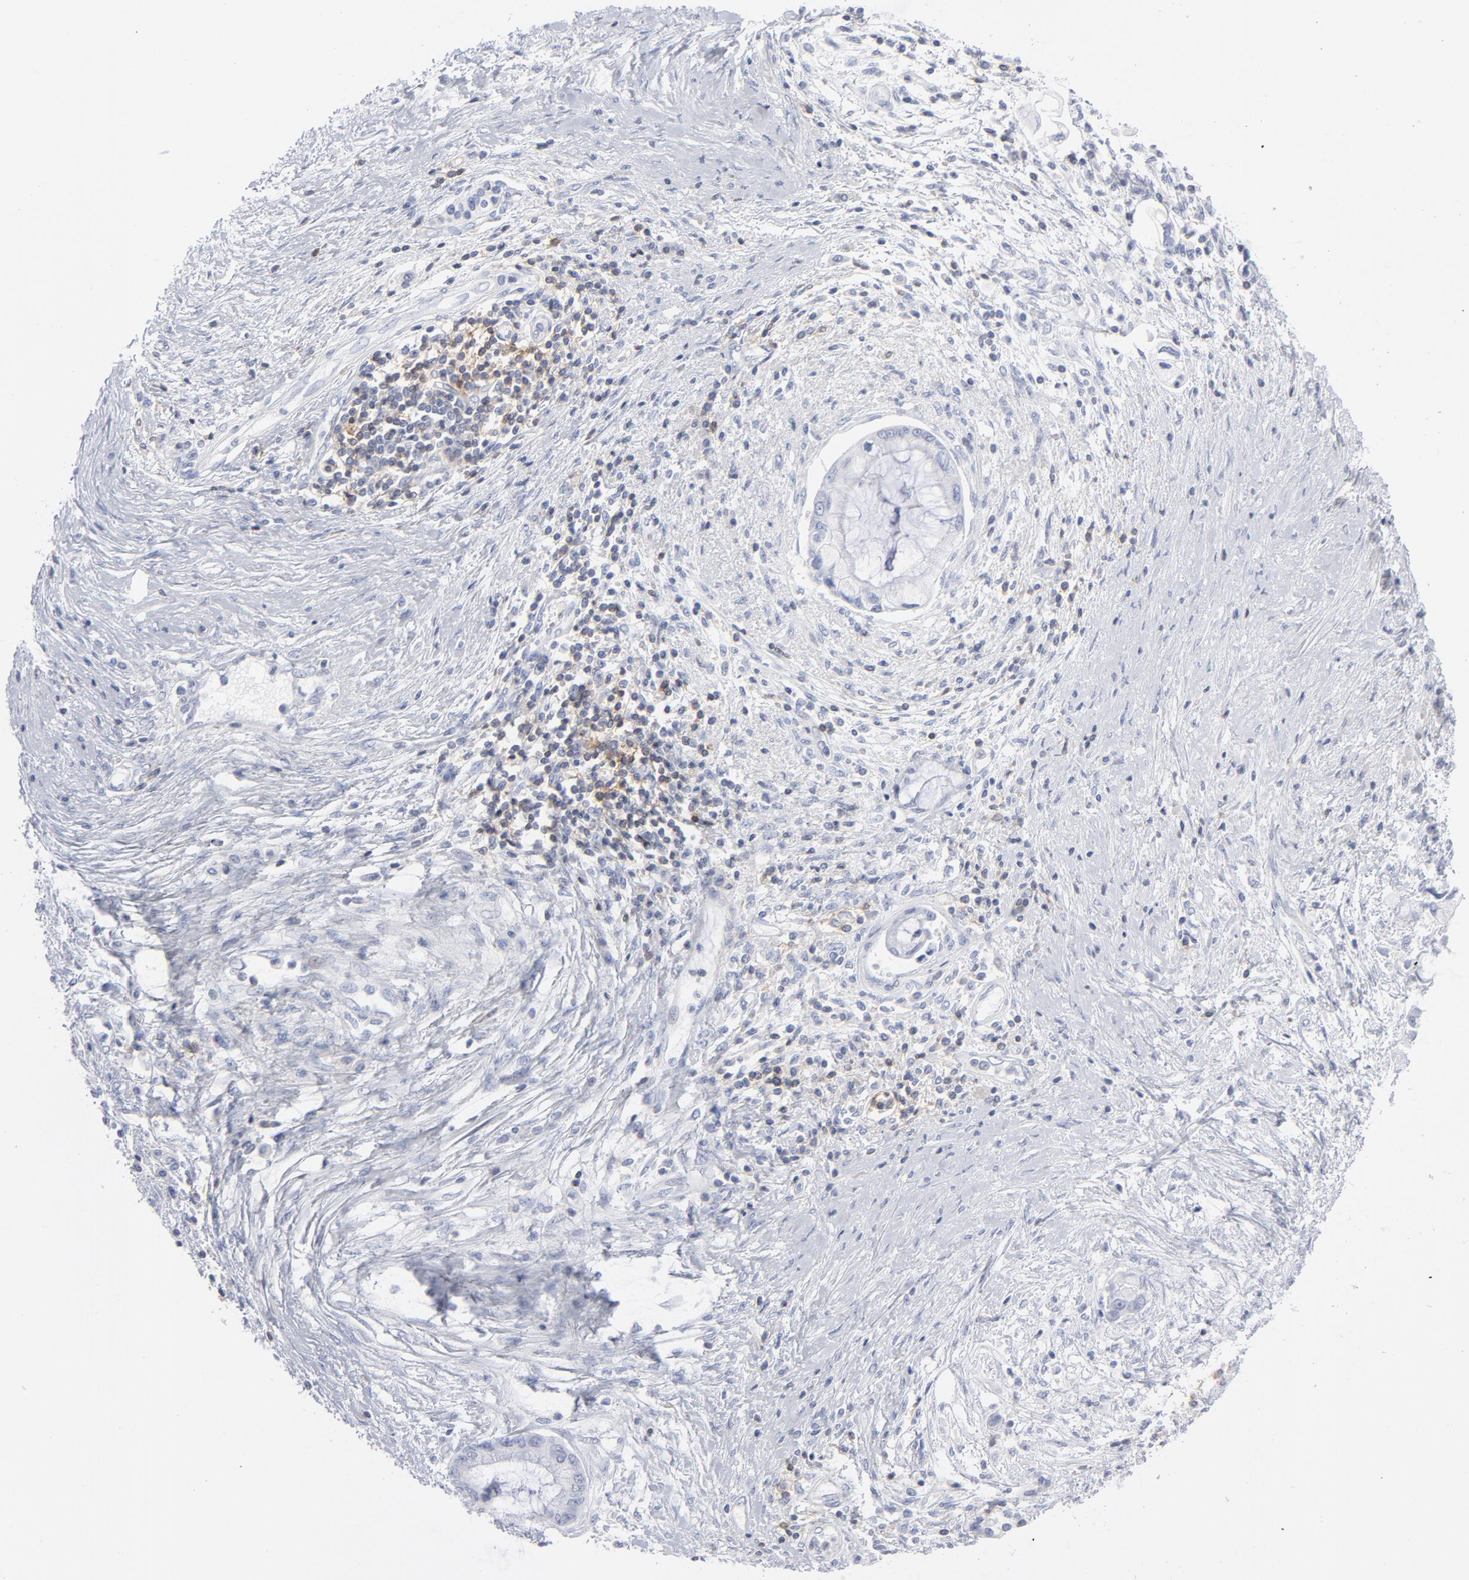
{"staining": {"intensity": "negative", "quantity": "none", "location": "none"}, "tissue": "pancreatic cancer", "cell_type": "Tumor cells", "image_type": "cancer", "snomed": [{"axis": "morphology", "description": "Adenocarcinoma, NOS"}, {"axis": "topography", "description": "Pancreas"}], "caption": "Immunohistochemistry (IHC) photomicrograph of human pancreatic cancer stained for a protein (brown), which exhibits no positivity in tumor cells. (DAB immunohistochemistry (IHC) with hematoxylin counter stain).", "gene": "P2RY8", "patient": {"sex": "female", "age": 59}}